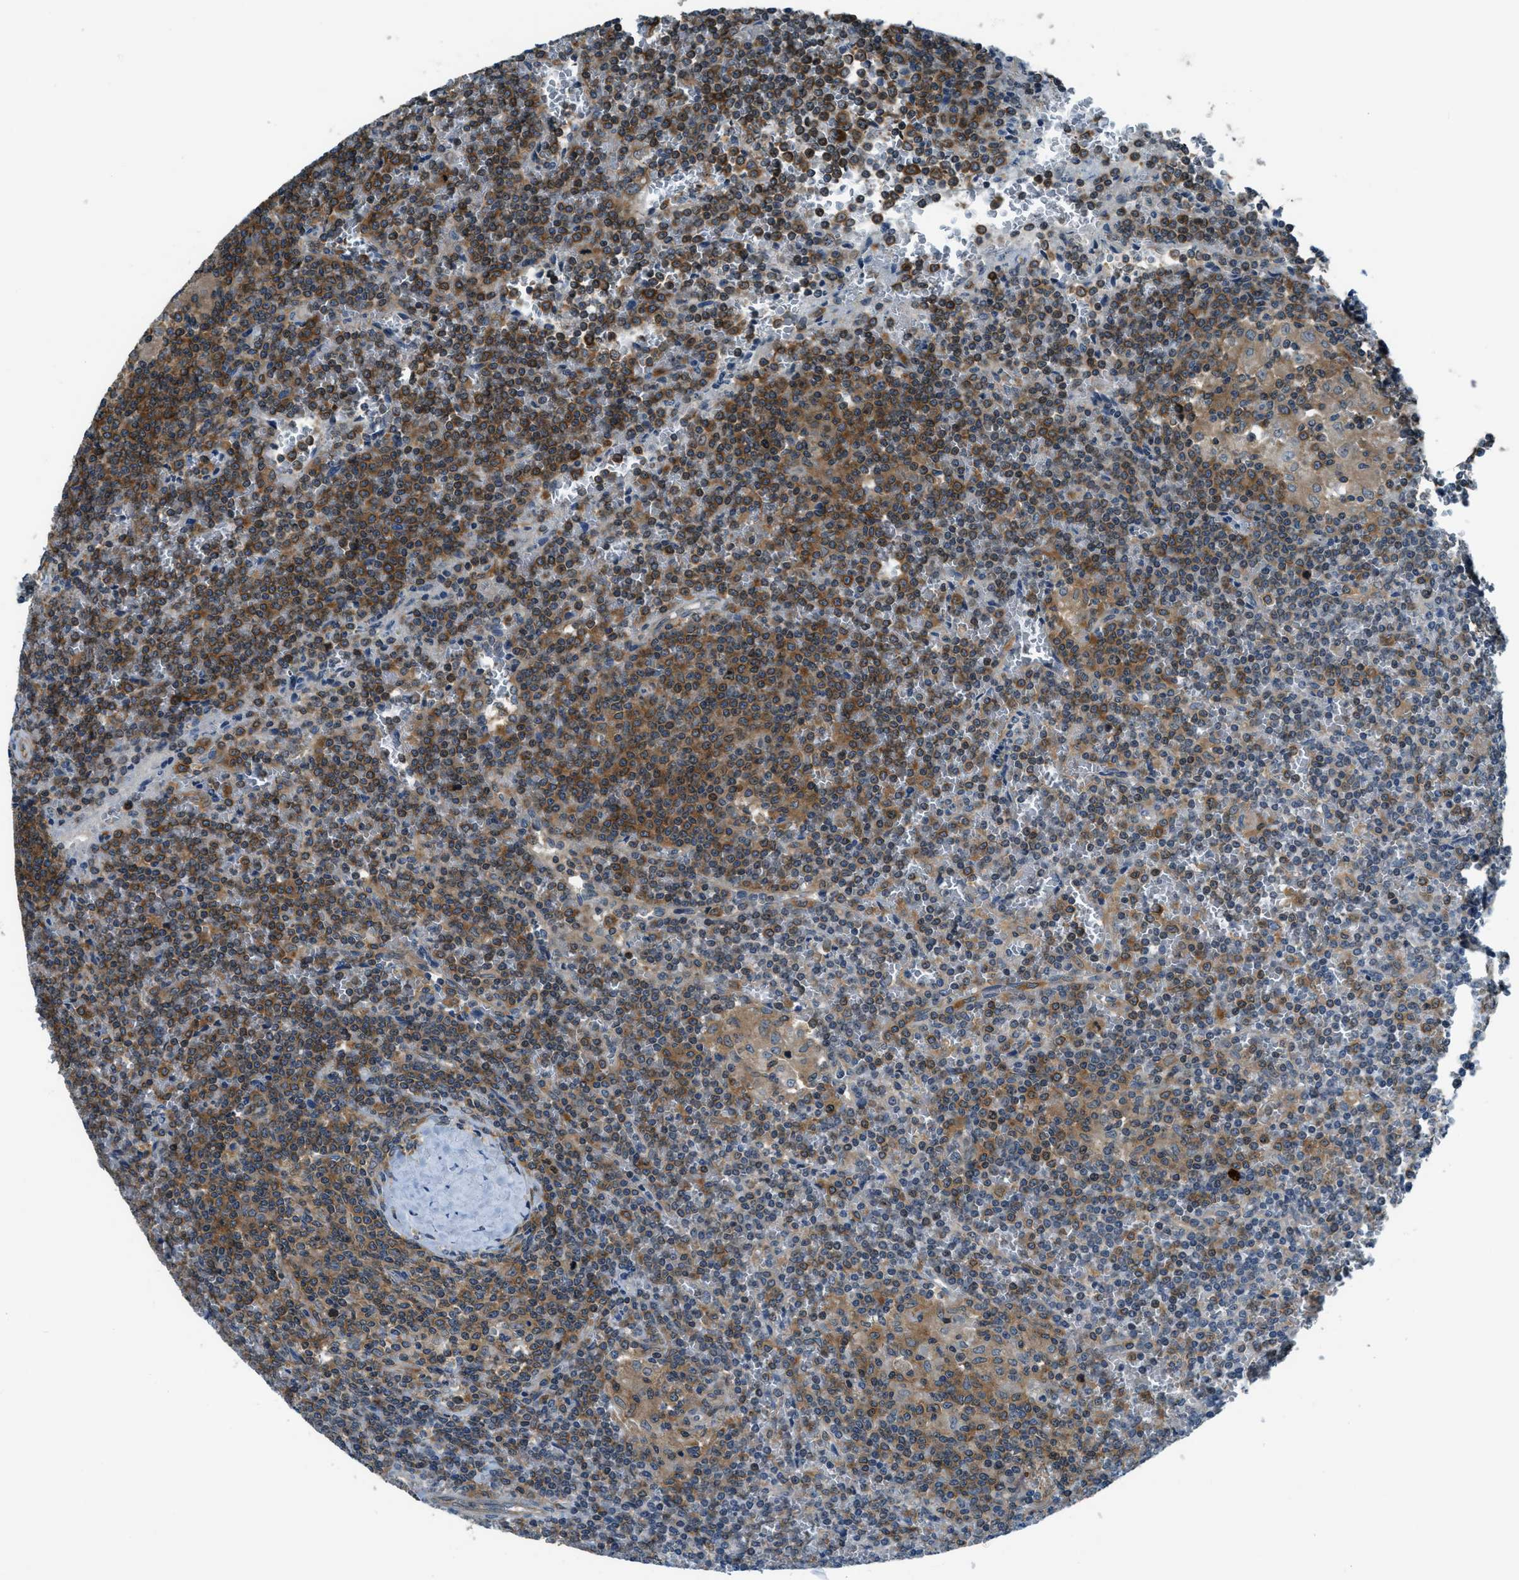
{"staining": {"intensity": "moderate", "quantity": "25%-75%", "location": "cytoplasmic/membranous"}, "tissue": "lymphoma", "cell_type": "Tumor cells", "image_type": "cancer", "snomed": [{"axis": "morphology", "description": "Malignant lymphoma, non-Hodgkin's type, Low grade"}, {"axis": "topography", "description": "Spleen"}], "caption": "Malignant lymphoma, non-Hodgkin's type (low-grade) was stained to show a protein in brown. There is medium levels of moderate cytoplasmic/membranous staining in about 25%-75% of tumor cells.", "gene": "ARFGAP2", "patient": {"sex": "female", "age": 19}}